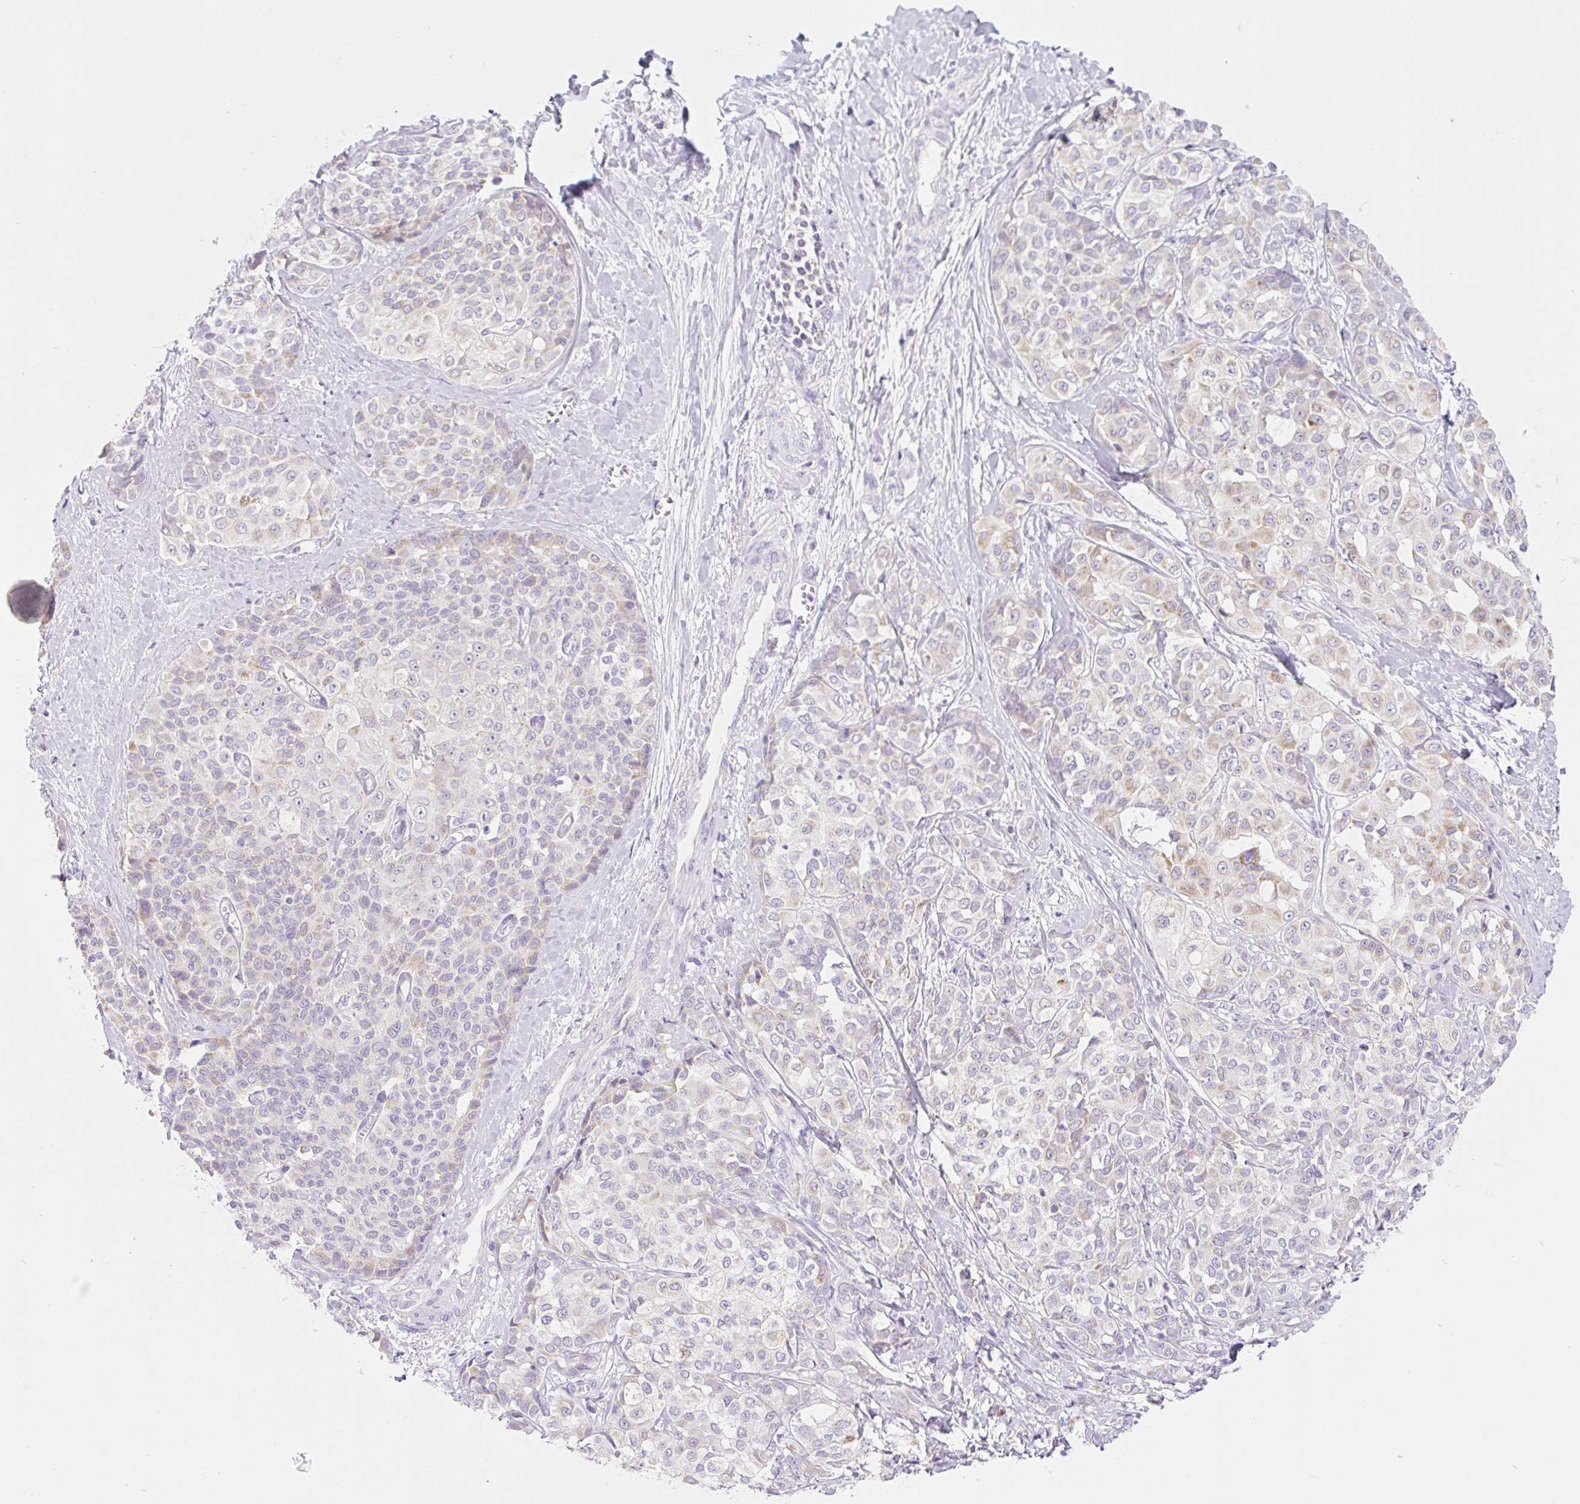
{"staining": {"intensity": "negative", "quantity": "none", "location": "none"}, "tissue": "liver cancer", "cell_type": "Tumor cells", "image_type": "cancer", "snomed": [{"axis": "morphology", "description": "Cholangiocarcinoma"}, {"axis": "topography", "description": "Liver"}], "caption": "IHC photomicrograph of human liver cancer stained for a protein (brown), which demonstrates no positivity in tumor cells.", "gene": "FOCAD", "patient": {"sex": "female", "age": 77}}